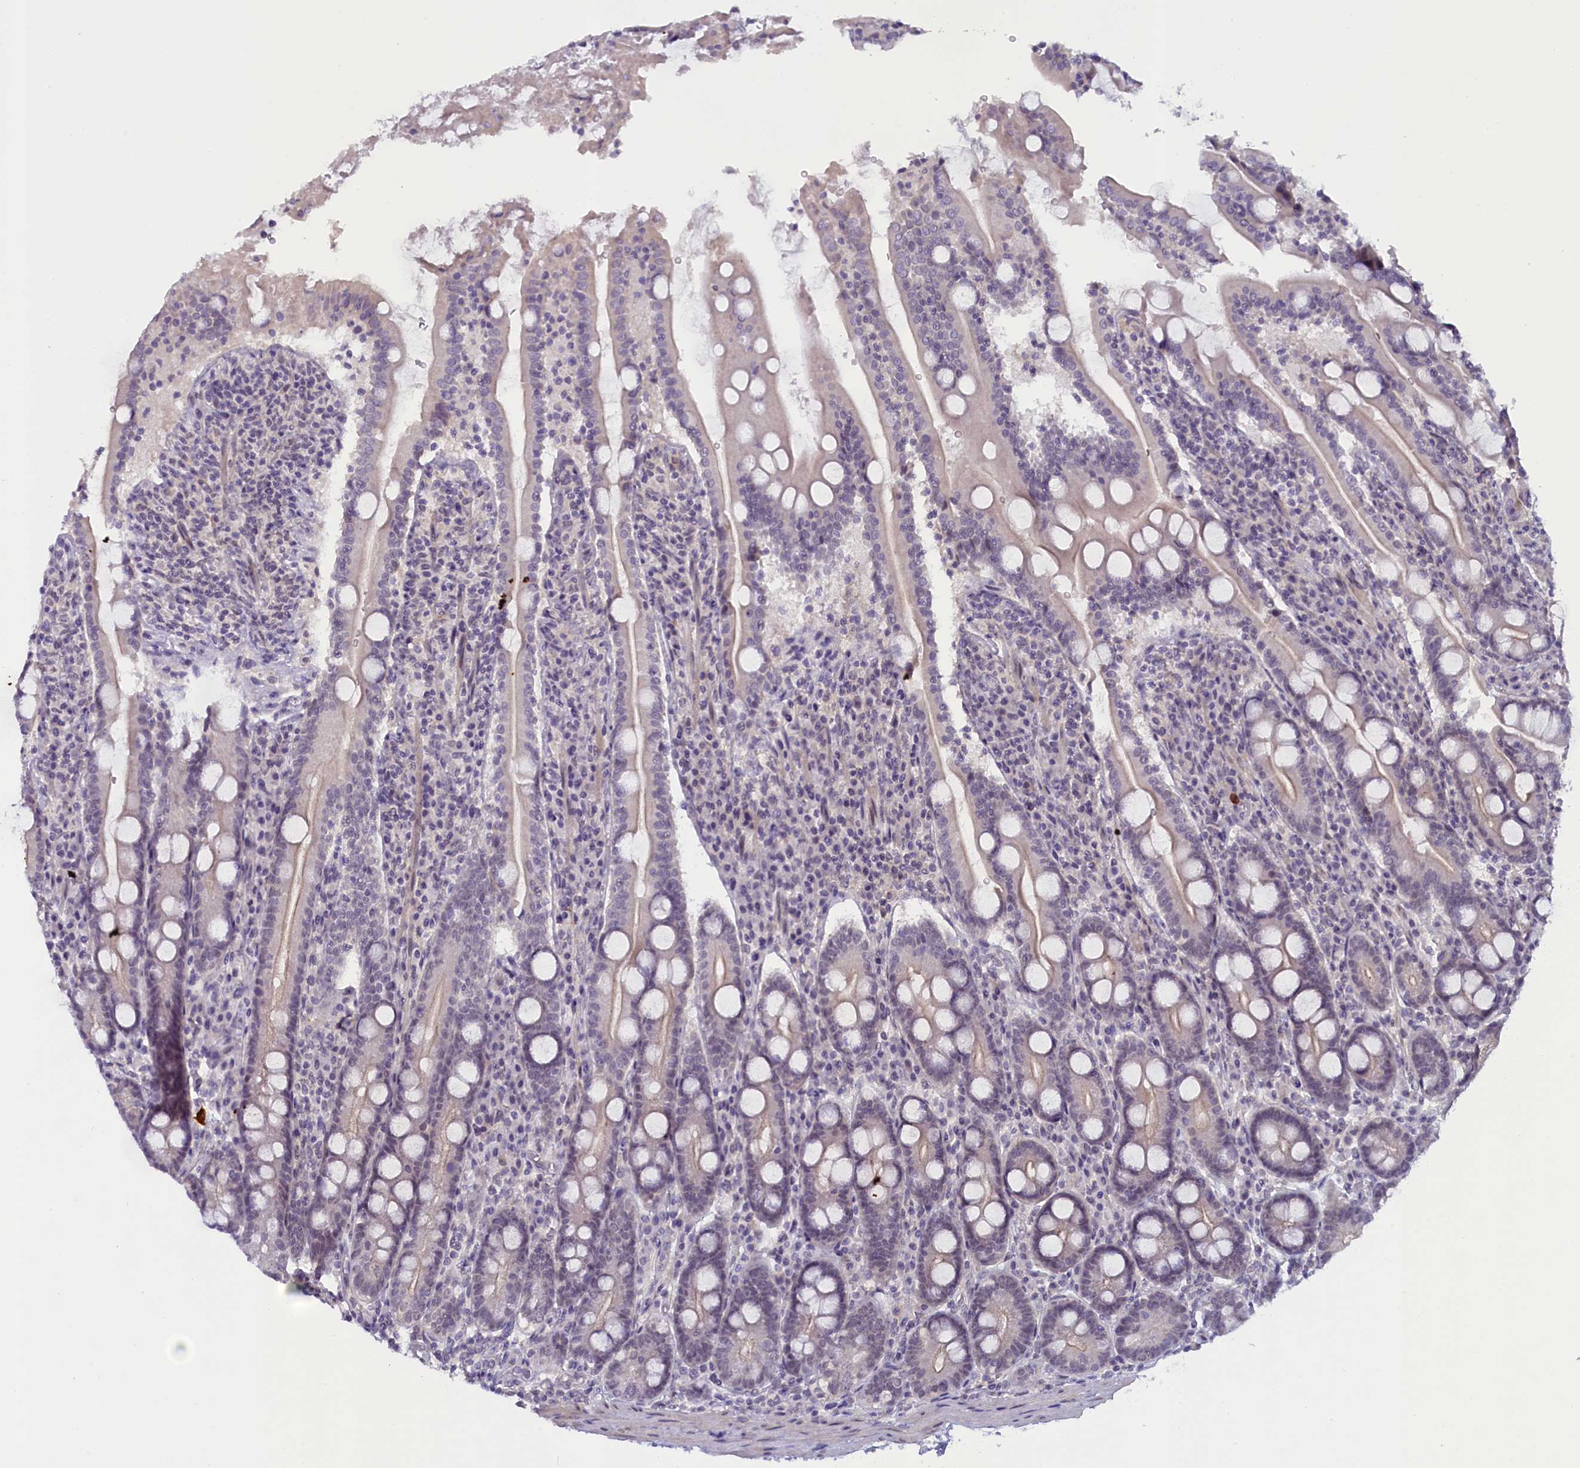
{"staining": {"intensity": "negative", "quantity": "none", "location": "none"}, "tissue": "duodenum", "cell_type": "Glandular cells", "image_type": "normal", "snomed": [{"axis": "morphology", "description": "Normal tissue, NOS"}, {"axis": "topography", "description": "Duodenum"}], "caption": "Immunohistochemical staining of unremarkable duodenum exhibits no significant positivity in glandular cells.", "gene": "CRAMP1", "patient": {"sex": "male", "age": 35}}